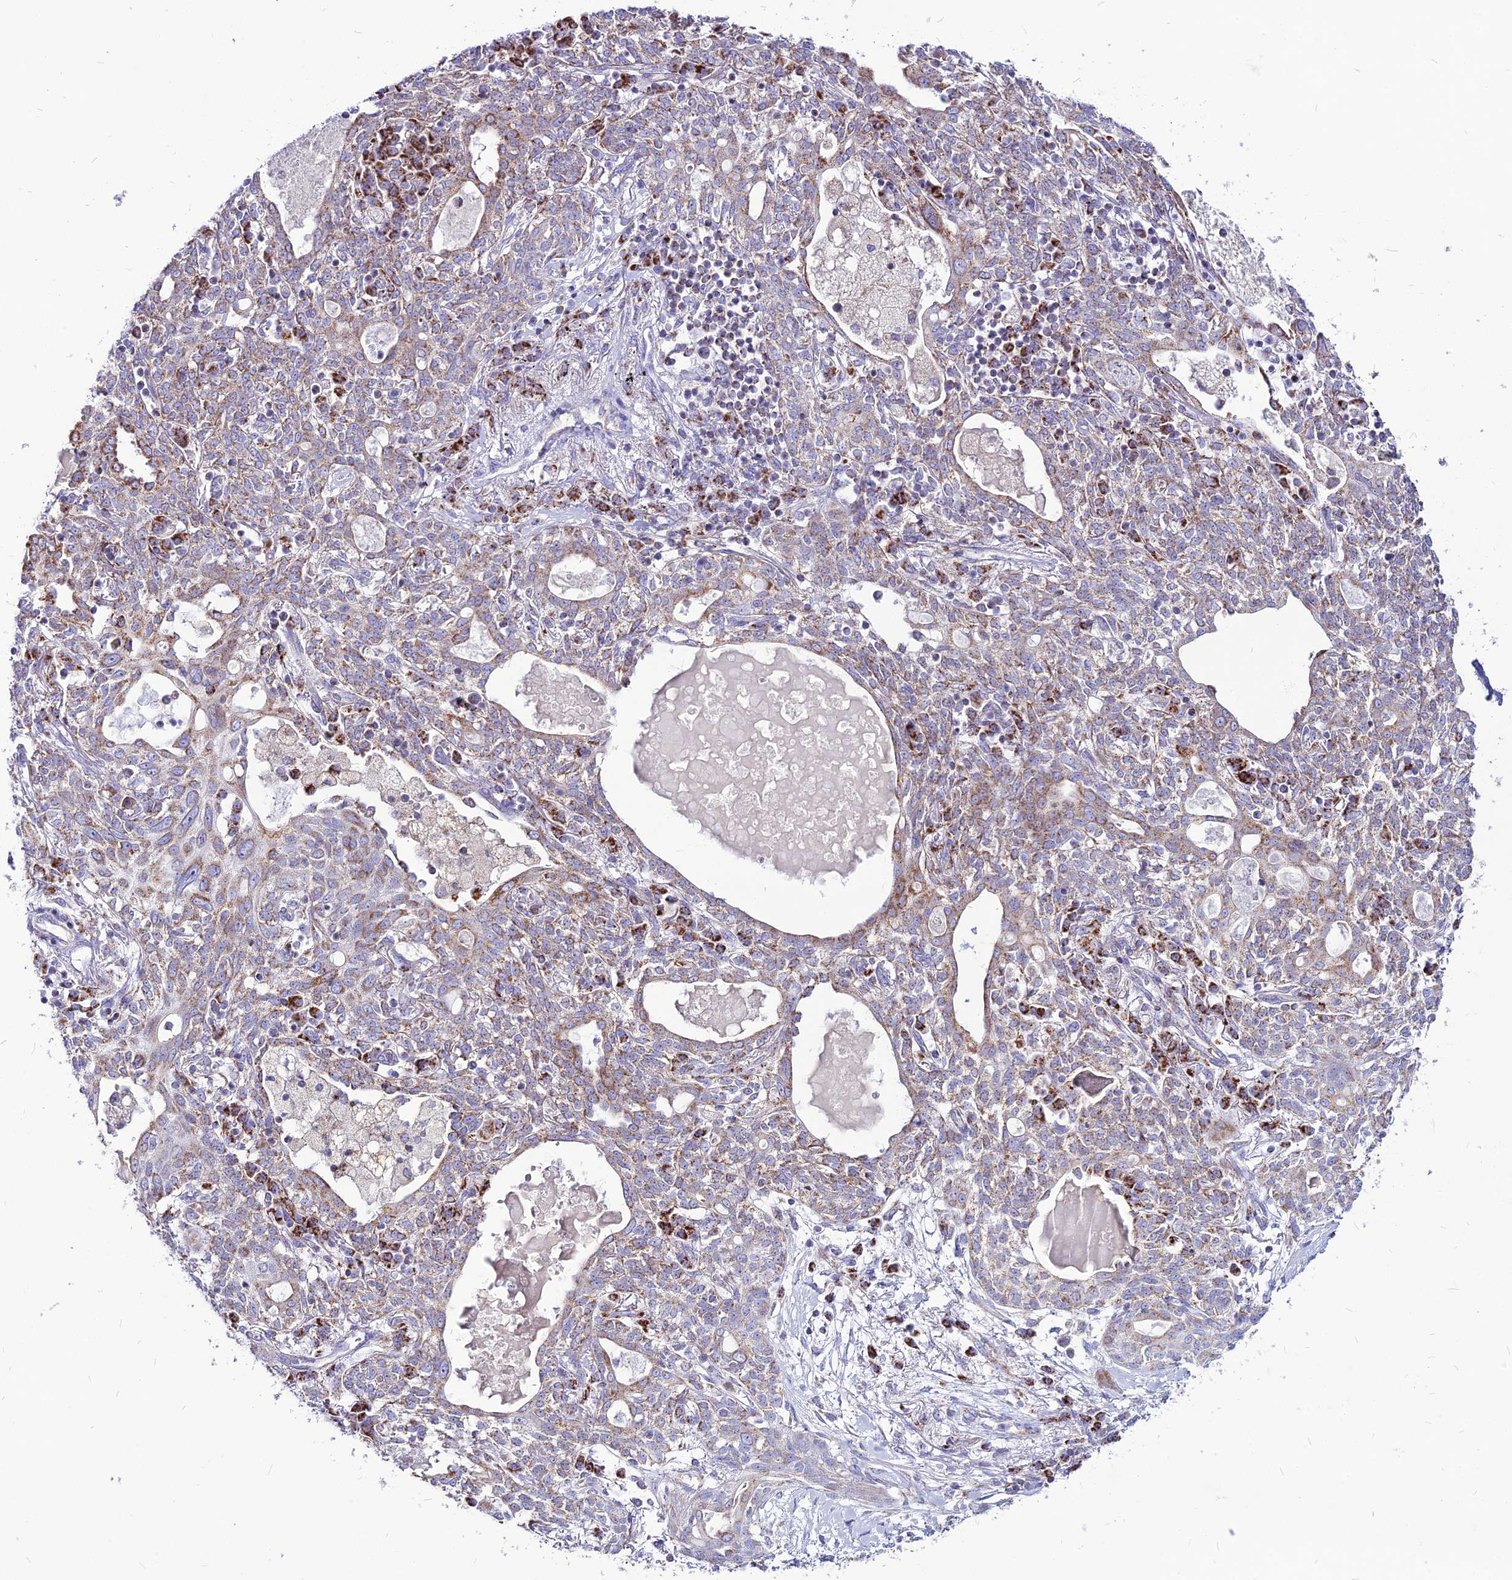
{"staining": {"intensity": "weak", "quantity": ">75%", "location": "cytoplasmic/membranous"}, "tissue": "lung cancer", "cell_type": "Tumor cells", "image_type": "cancer", "snomed": [{"axis": "morphology", "description": "Squamous cell carcinoma, NOS"}, {"axis": "topography", "description": "Lung"}], "caption": "High-magnification brightfield microscopy of lung cancer (squamous cell carcinoma) stained with DAB (brown) and counterstained with hematoxylin (blue). tumor cells exhibit weak cytoplasmic/membranous positivity is identified in about>75% of cells. (DAB = brown stain, brightfield microscopy at high magnification).", "gene": "ECI1", "patient": {"sex": "female", "age": 70}}